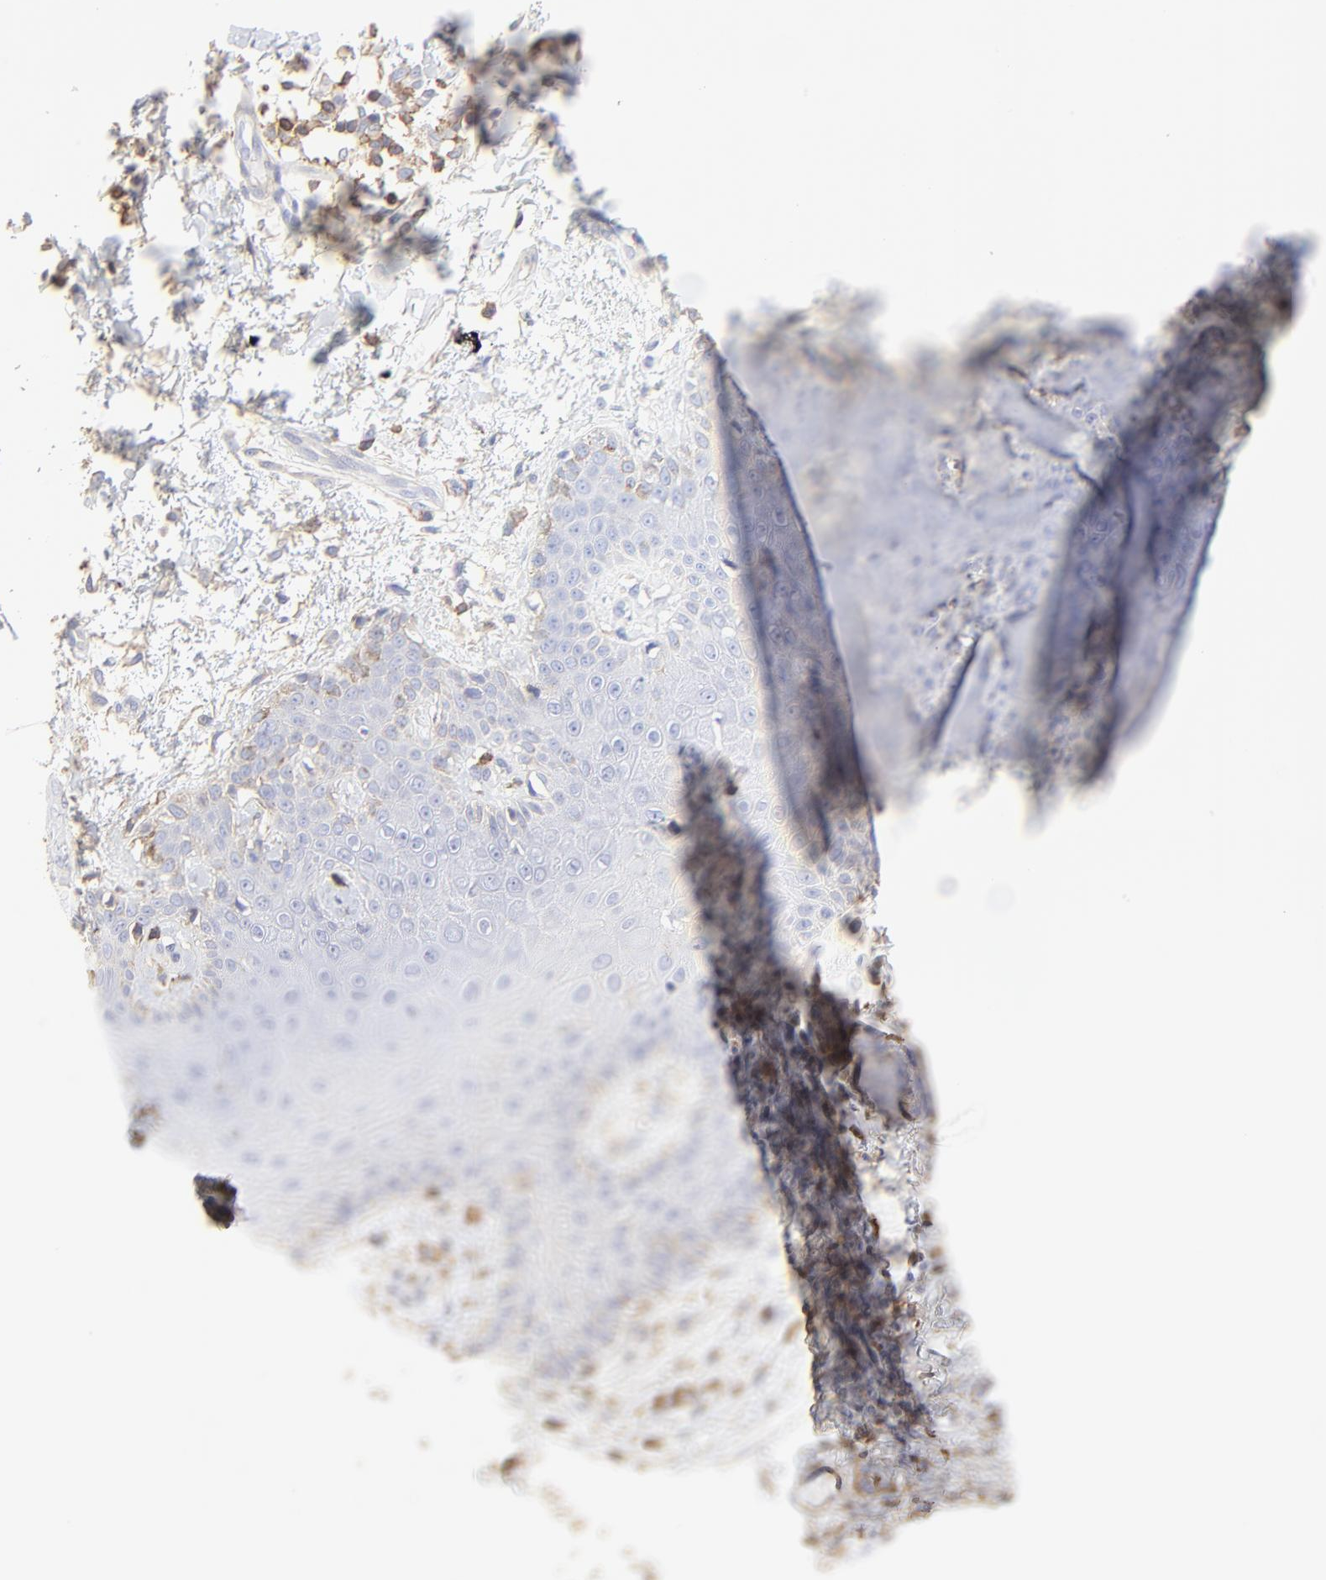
{"staining": {"intensity": "negative", "quantity": "none", "location": "none"}, "tissue": "skin cancer", "cell_type": "Tumor cells", "image_type": "cancer", "snomed": [{"axis": "morphology", "description": "Basal cell carcinoma"}, {"axis": "topography", "description": "Skin"}], "caption": "This is an immunohistochemistry (IHC) image of skin basal cell carcinoma. There is no positivity in tumor cells.", "gene": "ANXA6", "patient": {"sex": "male", "age": 67}}